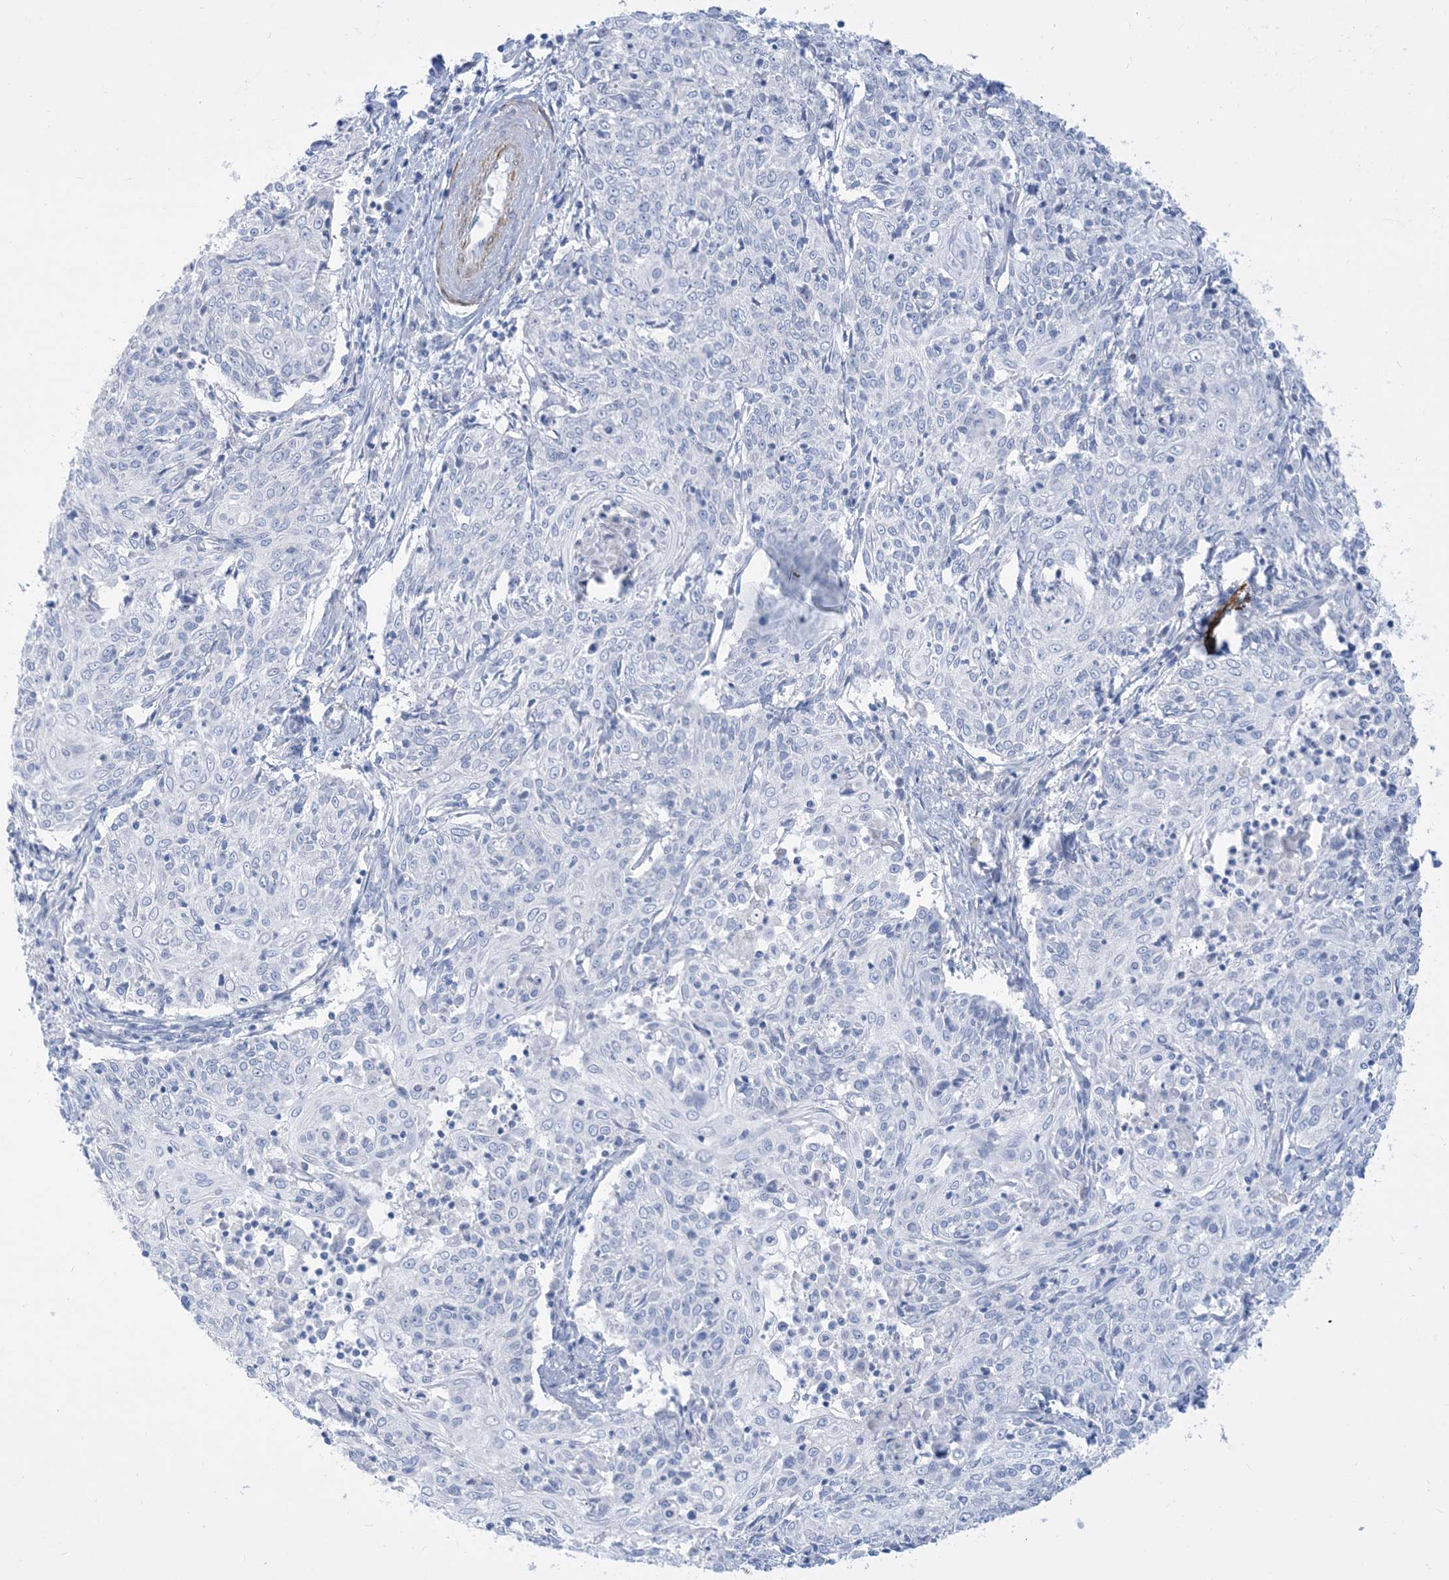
{"staining": {"intensity": "negative", "quantity": "none", "location": "none"}, "tissue": "cervical cancer", "cell_type": "Tumor cells", "image_type": "cancer", "snomed": [{"axis": "morphology", "description": "Squamous cell carcinoma, NOS"}, {"axis": "topography", "description": "Cervix"}], "caption": "Protein analysis of squamous cell carcinoma (cervical) demonstrates no significant expression in tumor cells.", "gene": "MARS2", "patient": {"sex": "female", "age": 48}}